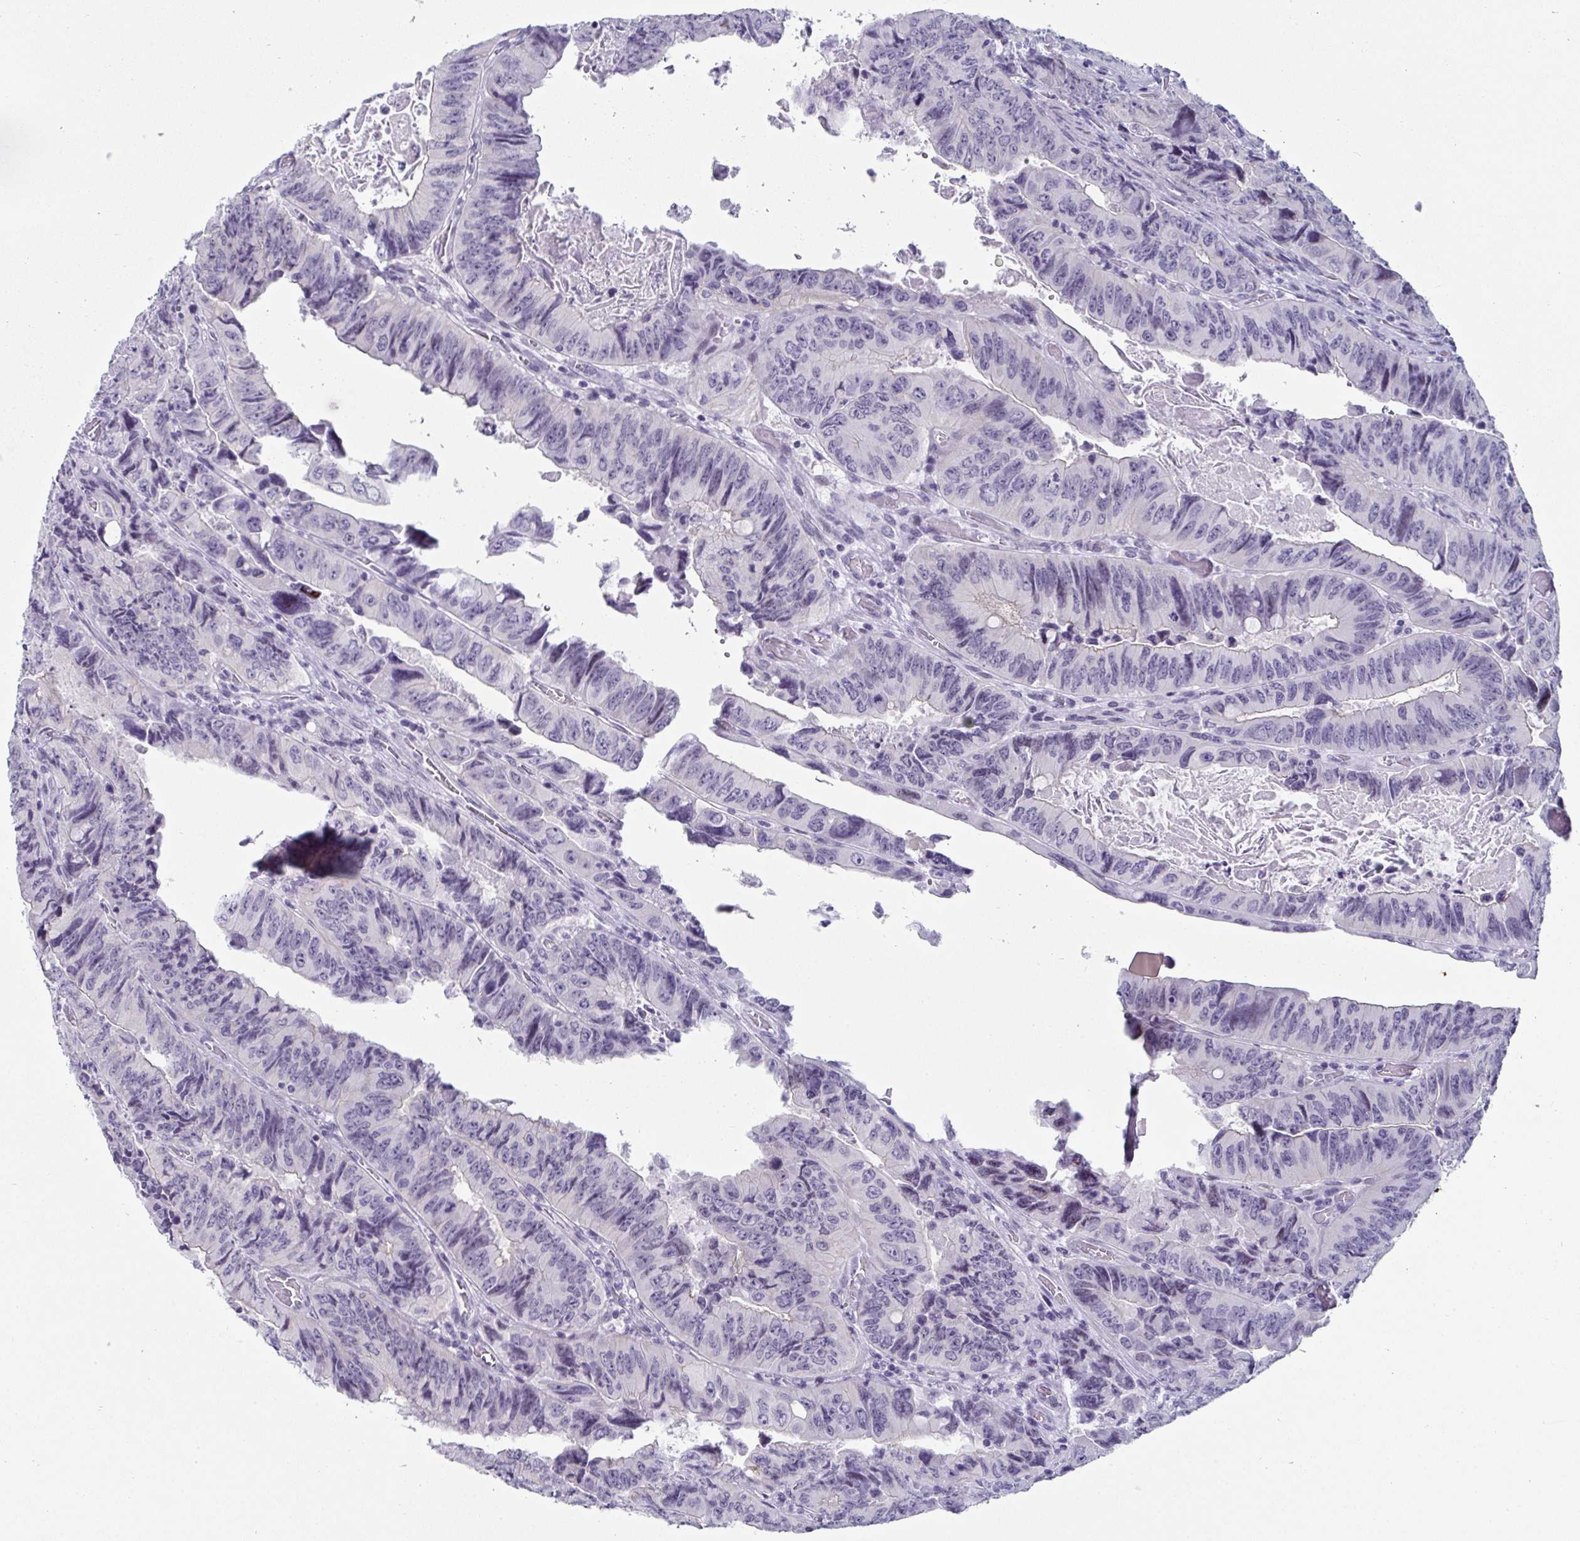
{"staining": {"intensity": "negative", "quantity": "none", "location": "none"}, "tissue": "colorectal cancer", "cell_type": "Tumor cells", "image_type": "cancer", "snomed": [{"axis": "morphology", "description": "Adenocarcinoma, NOS"}, {"axis": "topography", "description": "Colon"}], "caption": "This is a micrograph of immunohistochemistry staining of adenocarcinoma (colorectal), which shows no staining in tumor cells. (DAB (3,3'-diaminobenzidine) immunohistochemistry with hematoxylin counter stain).", "gene": "VSIG10L", "patient": {"sex": "female", "age": 84}}